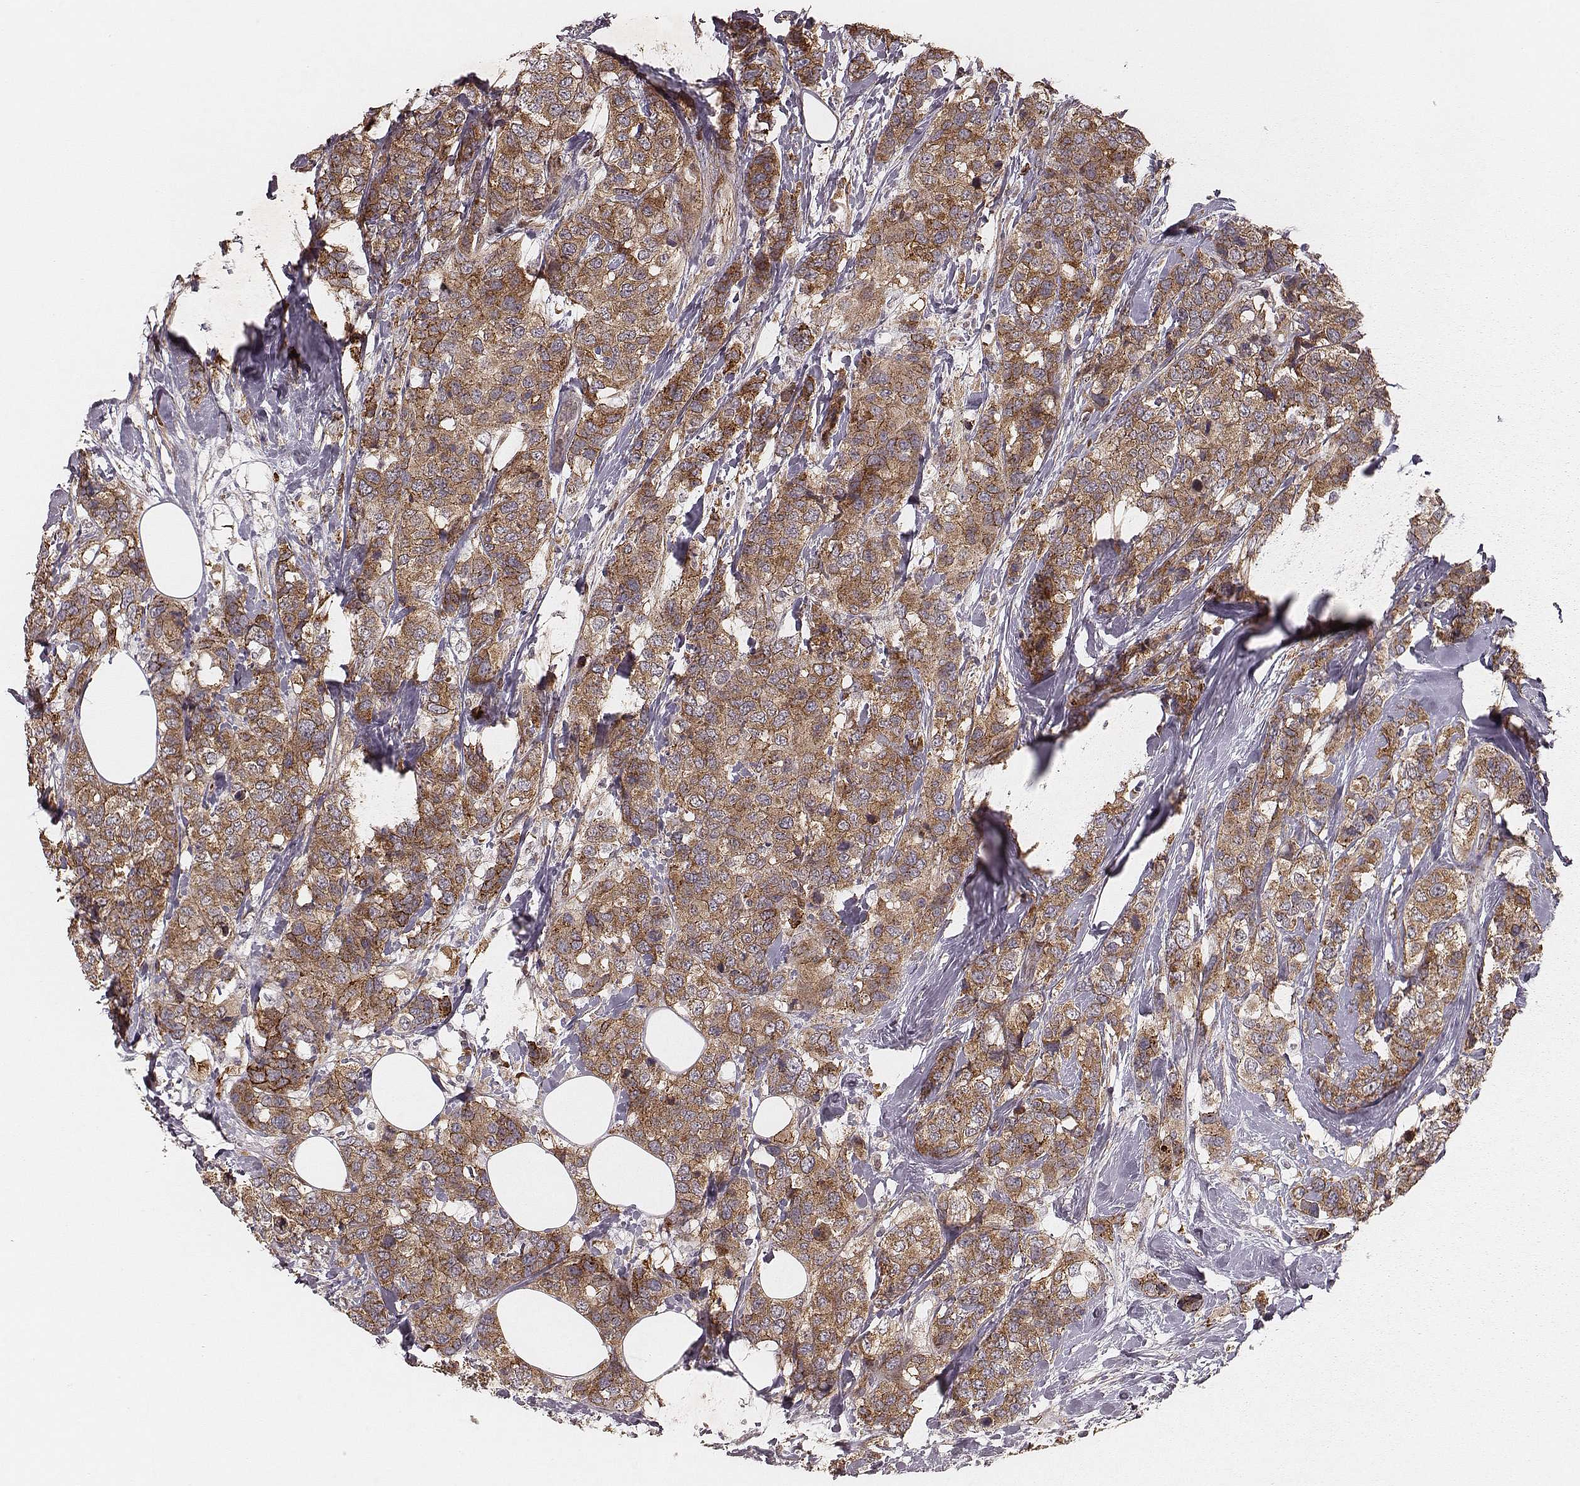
{"staining": {"intensity": "moderate", "quantity": ">75%", "location": "cytoplasmic/membranous"}, "tissue": "breast cancer", "cell_type": "Tumor cells", "image_type": "cancer", "snomed": [{"axis": "morphology", "description": "Lobular carcinoma"}, {"axis": "topography", "description": "Breast"}], "caption": "This photomicrograph demonstrates IHC staining of breast cancer, with medium moderate cytoplasmic/membranous positivity in approximately >75% of tumor cells.", "gene": "NDUFA7", "patient": {"sex": "female", "age": 59}}